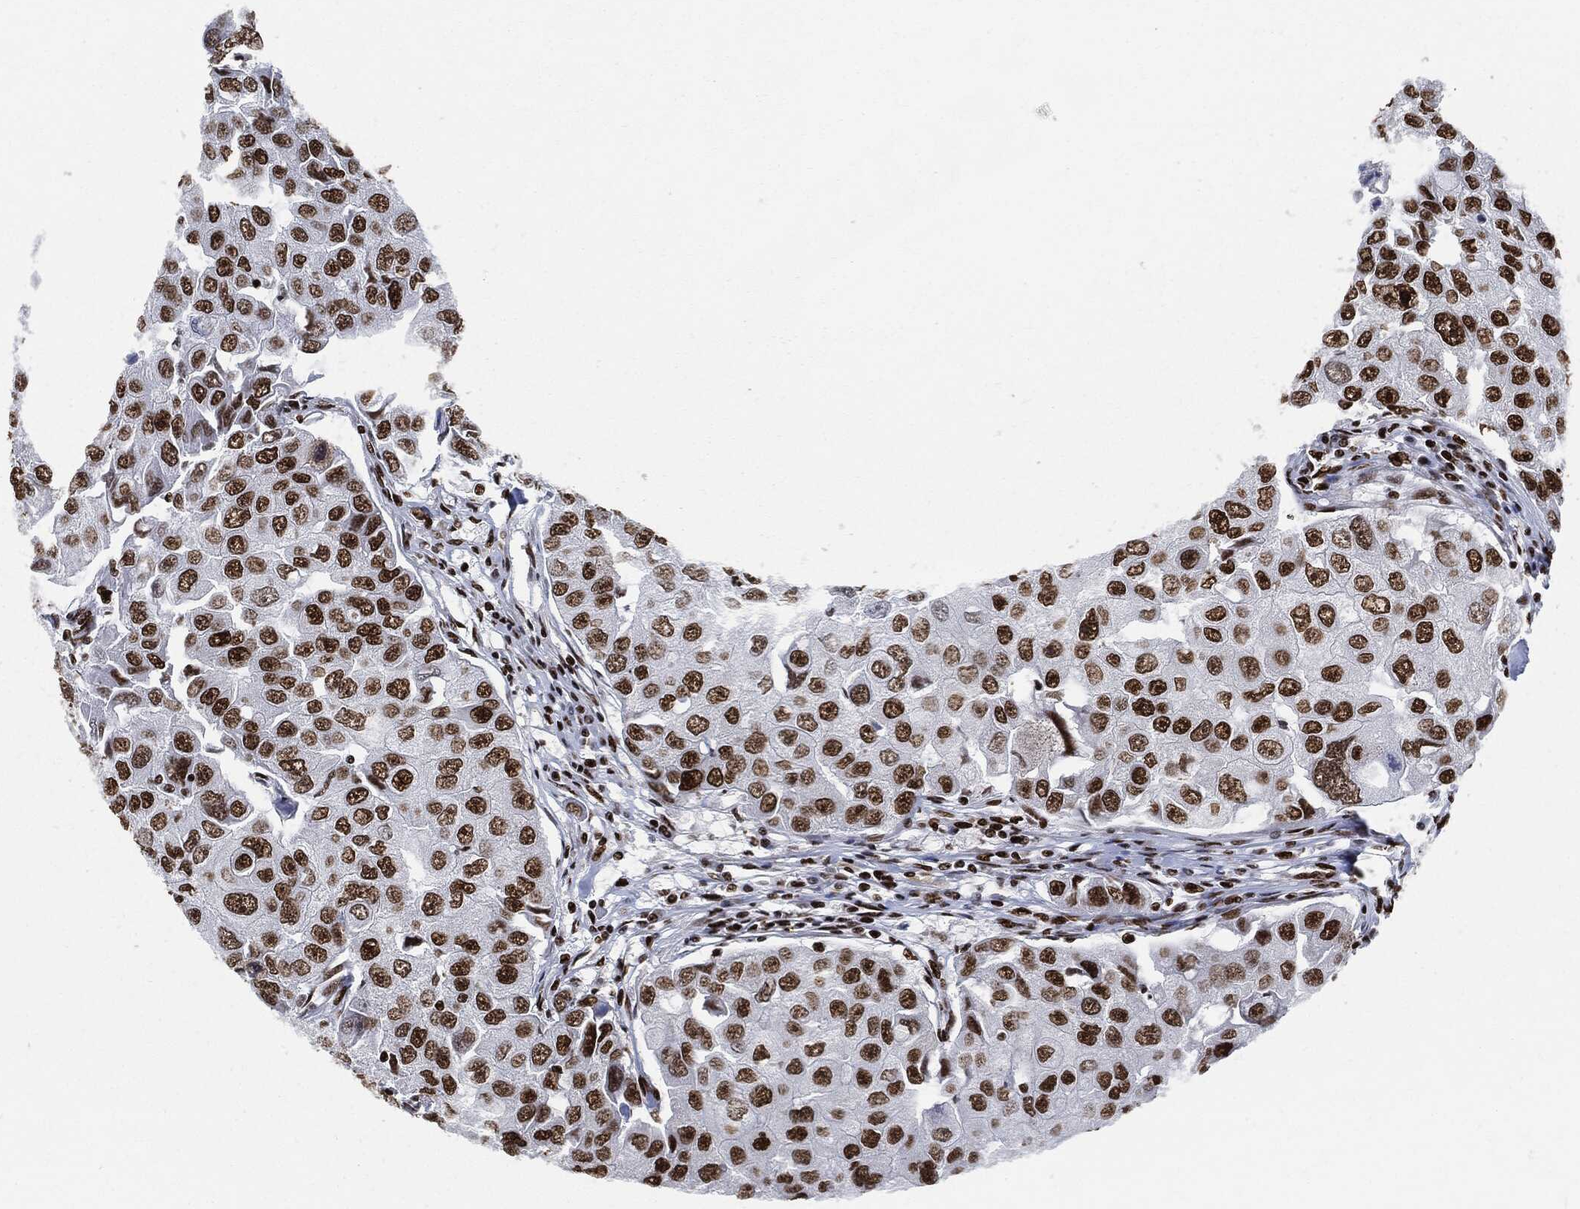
{"staining": {"intensity": "strong", "quantity": ">75%", "location": "nuclear"}, "tissue": "breast cancer", "cell_type": "Tumor cells", "image_type": "cancer", "snomed": [{"axis": "morphology", "description": "Duct carcinoma"}, {"axis": "topography", "description": "Breast"}], "caption": "About >75% of tumor cells in breast cancer show strong nuclear protein expression as visualized by brown immunohistochemical staining.", "gene": "RECQL", "patient": {"sex": "female", "age": 27}}